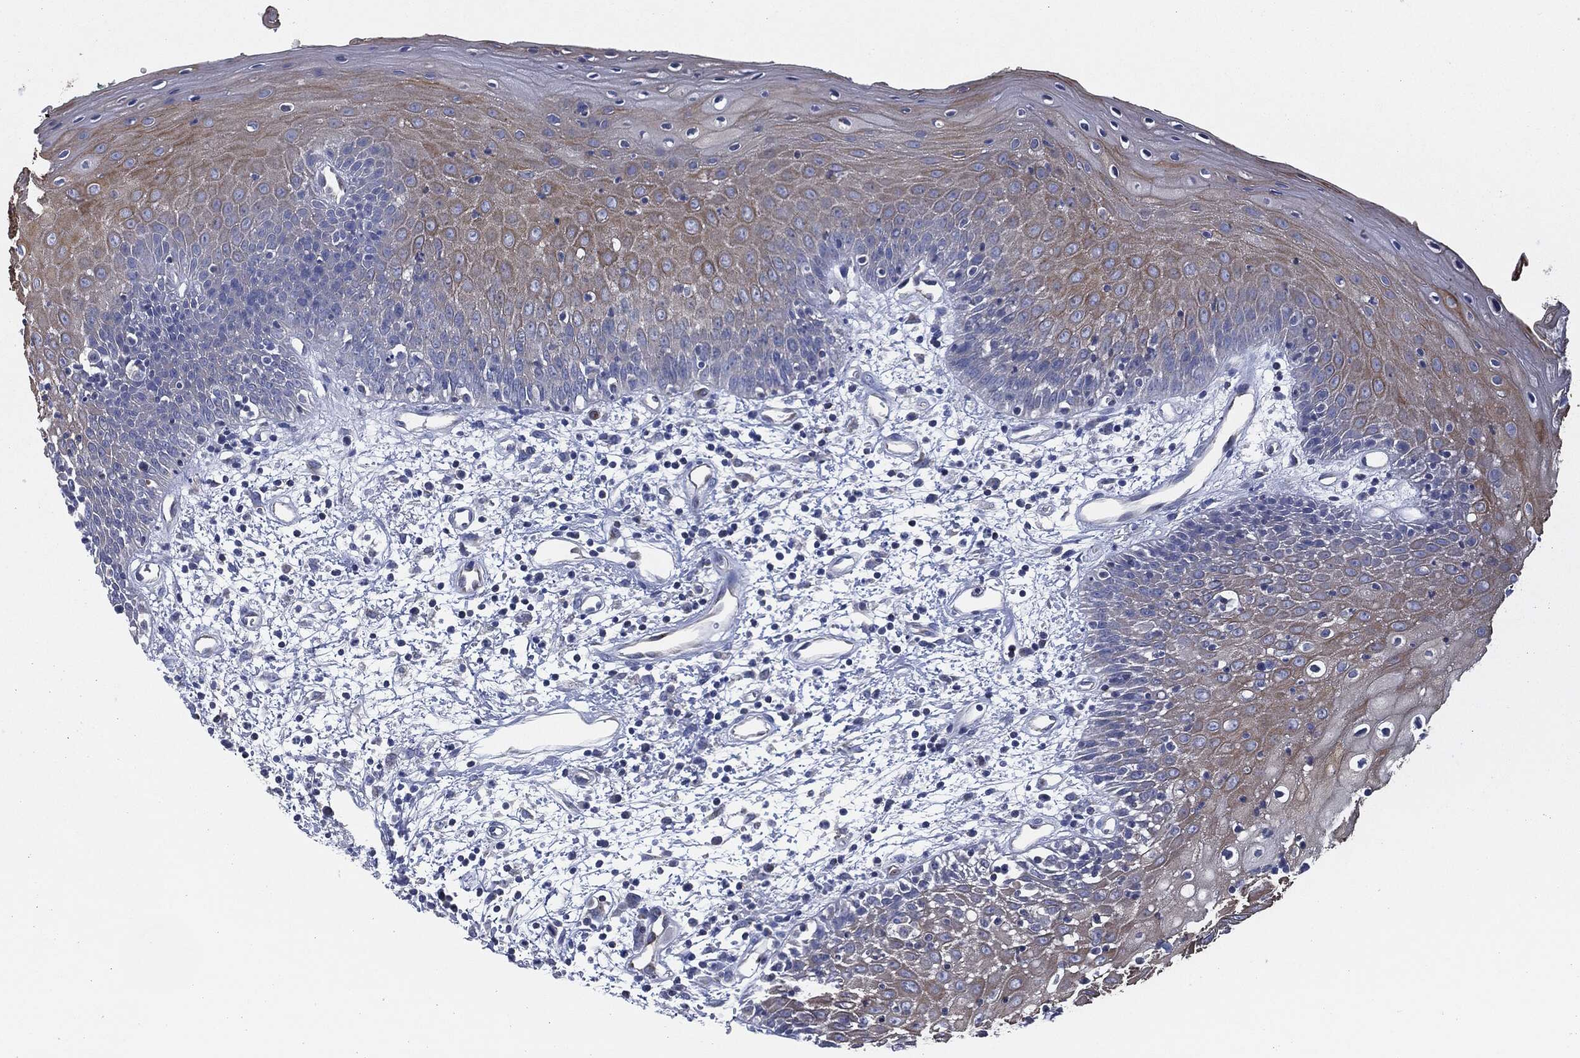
{"staining": {"intensity": "weak", "quantity": "<25%", "location": "cytoplasmic/membranous"}, "tissue": "oral mucosa", "cell_type": "Squamous epithelial cells", "image_type": "normal", "snomed": [{"axis": "morphology", "description": "Normal tissue, NOS"}, {"axis": "morphology", "description": "Squamous cell carcinoma, NOS"}, {"axis": "topography", "description": "Skeletal muscle"}, {"axis": "topography", "description": "Oral tissue"}, {"axis": "topography", "description": "Head-Neck"}], "caption": "DAB immunohistochemical staining of normal human oral mucosa shows no significant positivity in squamous epithelial cells.", "gene": "SHROOM2", "patient": {"sex": "female", "age": 84}}